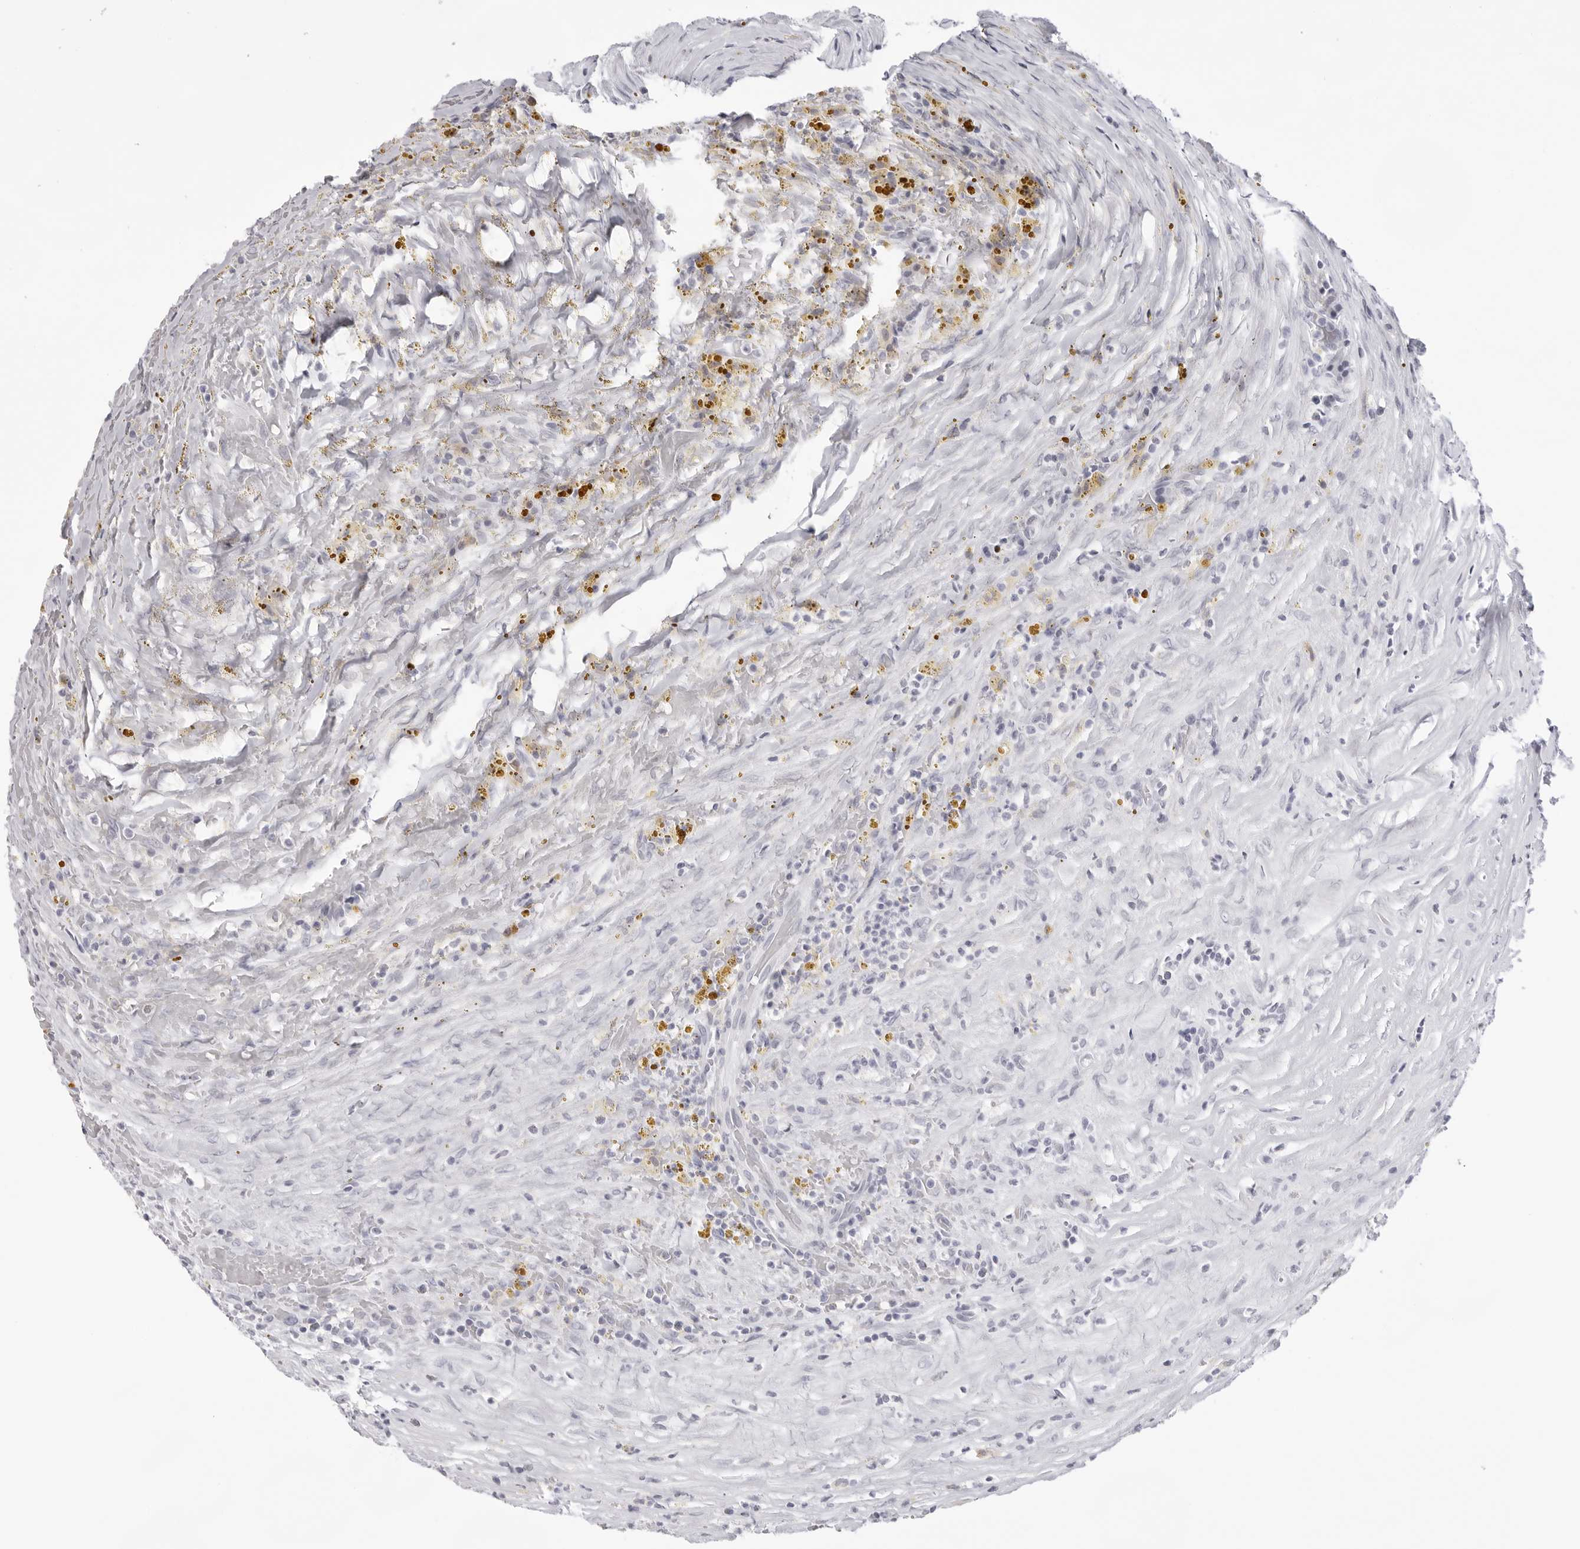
{"staining": {"intensity": "negative", "quantity": "none", "location": "none"}, "tissue": "thyroid cancer", "cell_type": "Tumor cells", "image_type": "cancer", "snomed": [{"axis": "morphology", "description": "Papillary adenocarcinoma, NOS"}, {"axis": "topography", "description": "Thyroid gland"}], "caption": "Micrograph shows no significant protein expression in tumor cells of papillary adenocarcinoma (thyroid). (IHC, brightfield microscopy, high magnification).", "gene": "KLK12", "patient": {"sex": "male", "age": 77}}